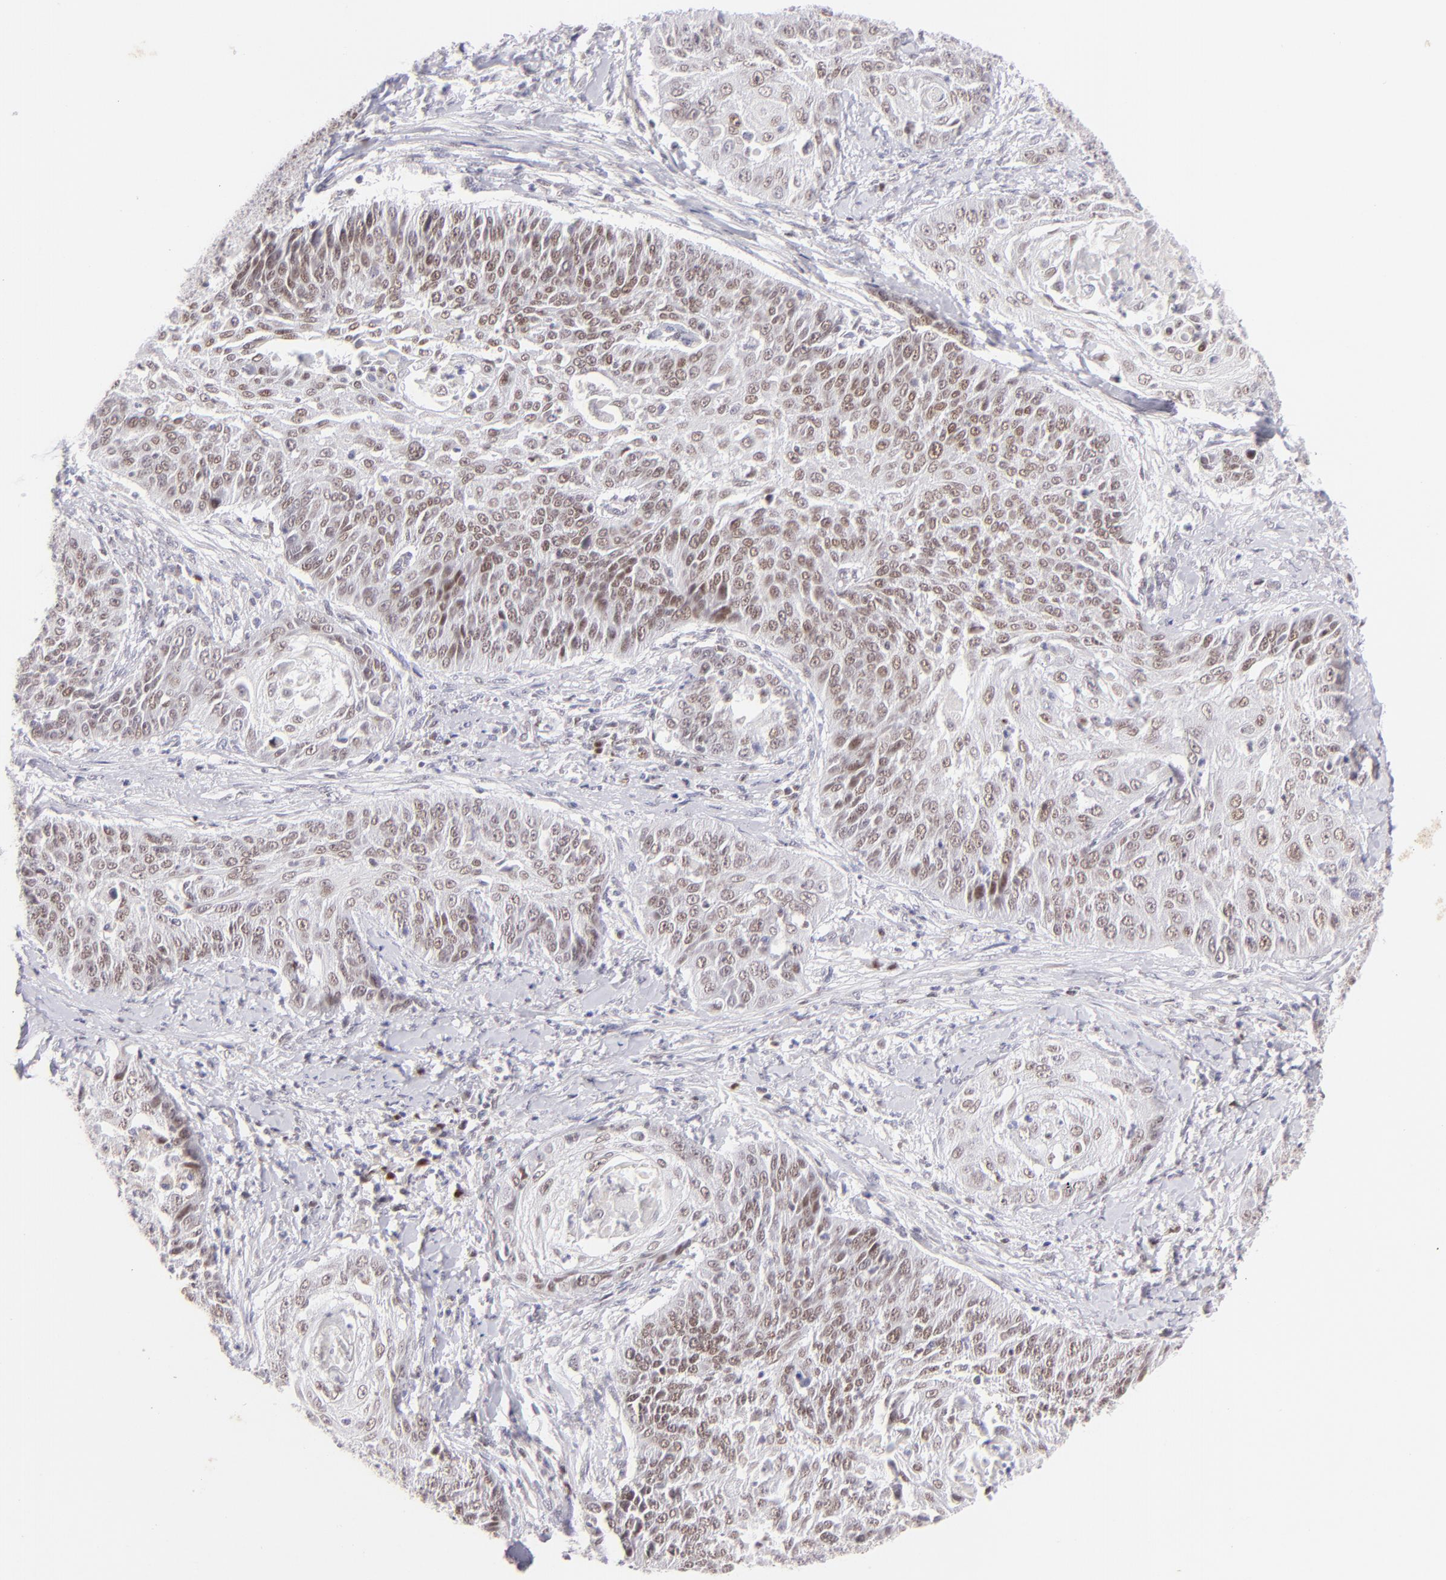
{"staining": {"intensity": "moderate", "quantity": "25%-75%", "location": "nuclear"}, "tissue": "cervical cancer", "cell_type": "Tumor cells", "image_type": "cancer", "snomed": [{"axis": "morphology", "description": "Squamous cell carcinoma, NOS"}, {"axis": "topography", "description": "Cervix"}], "caption": "Brown immunohistochemical staining in human squamous cell carcinoma (cervical) displays moderate nuclear expression in about 25%-75% of tumor cells.", "gene": "POU2F1", "patient": {"sex": "female", "age": 64}}